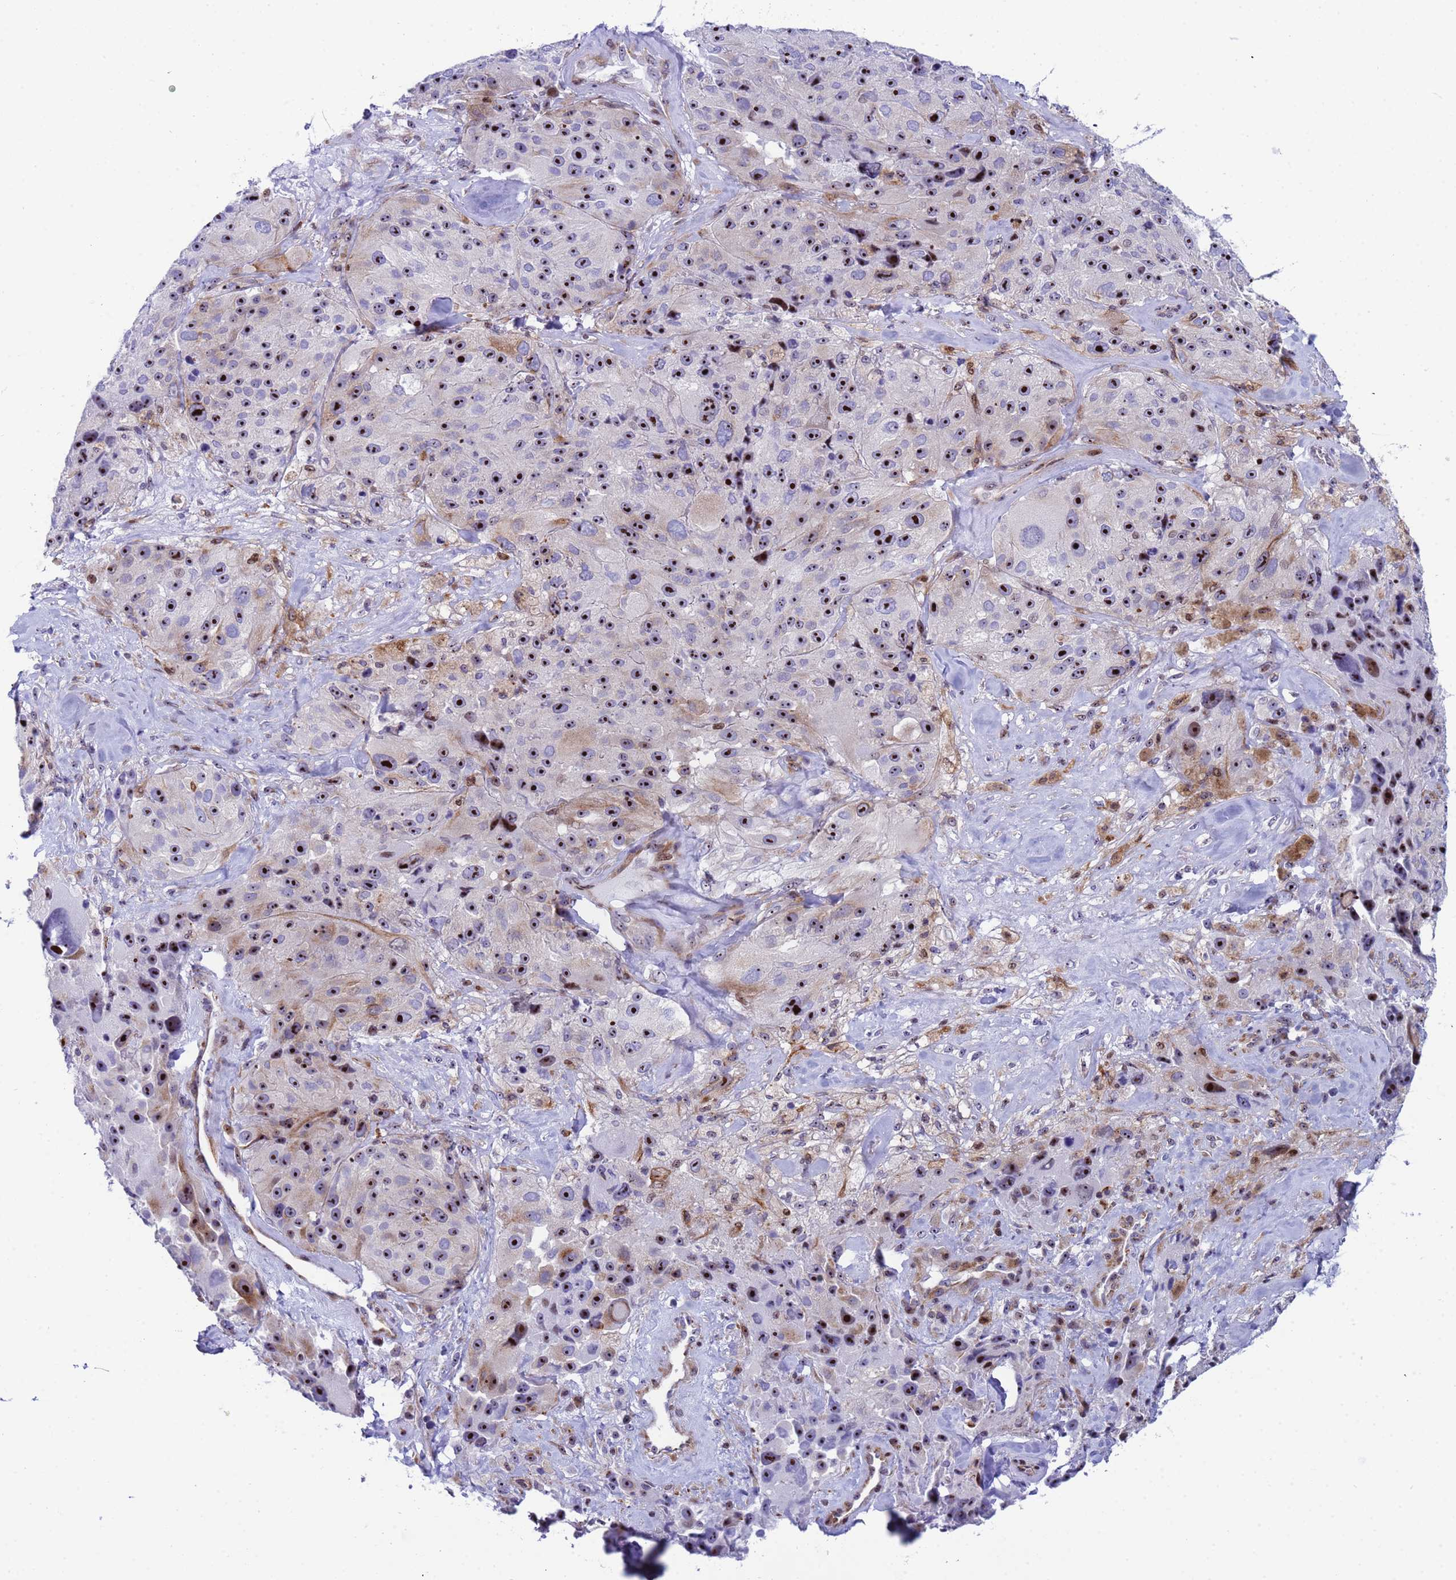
{"staining": {"intensity": "strong", "quantity": ">75%", "location": "cytoplasmic/membranous,nuclear"}, "tissue": "melanoma", "cell_type": "Tumor cells", "image_type": "cancer", "snomed": [{"axis": "morphology", "description": "Malignant melanoma, Metastatic site"}, {"axis": "topography", "description": "Lymph node"}], "caption": "Approximately >75% of tumor cells in melanoma show strong cytoplasmic/membranous and nuclear protein staining as visualized by brown immunohistochemical staining.", "gene": "POP5", "patient": {"sex": "male", "age": 62}}